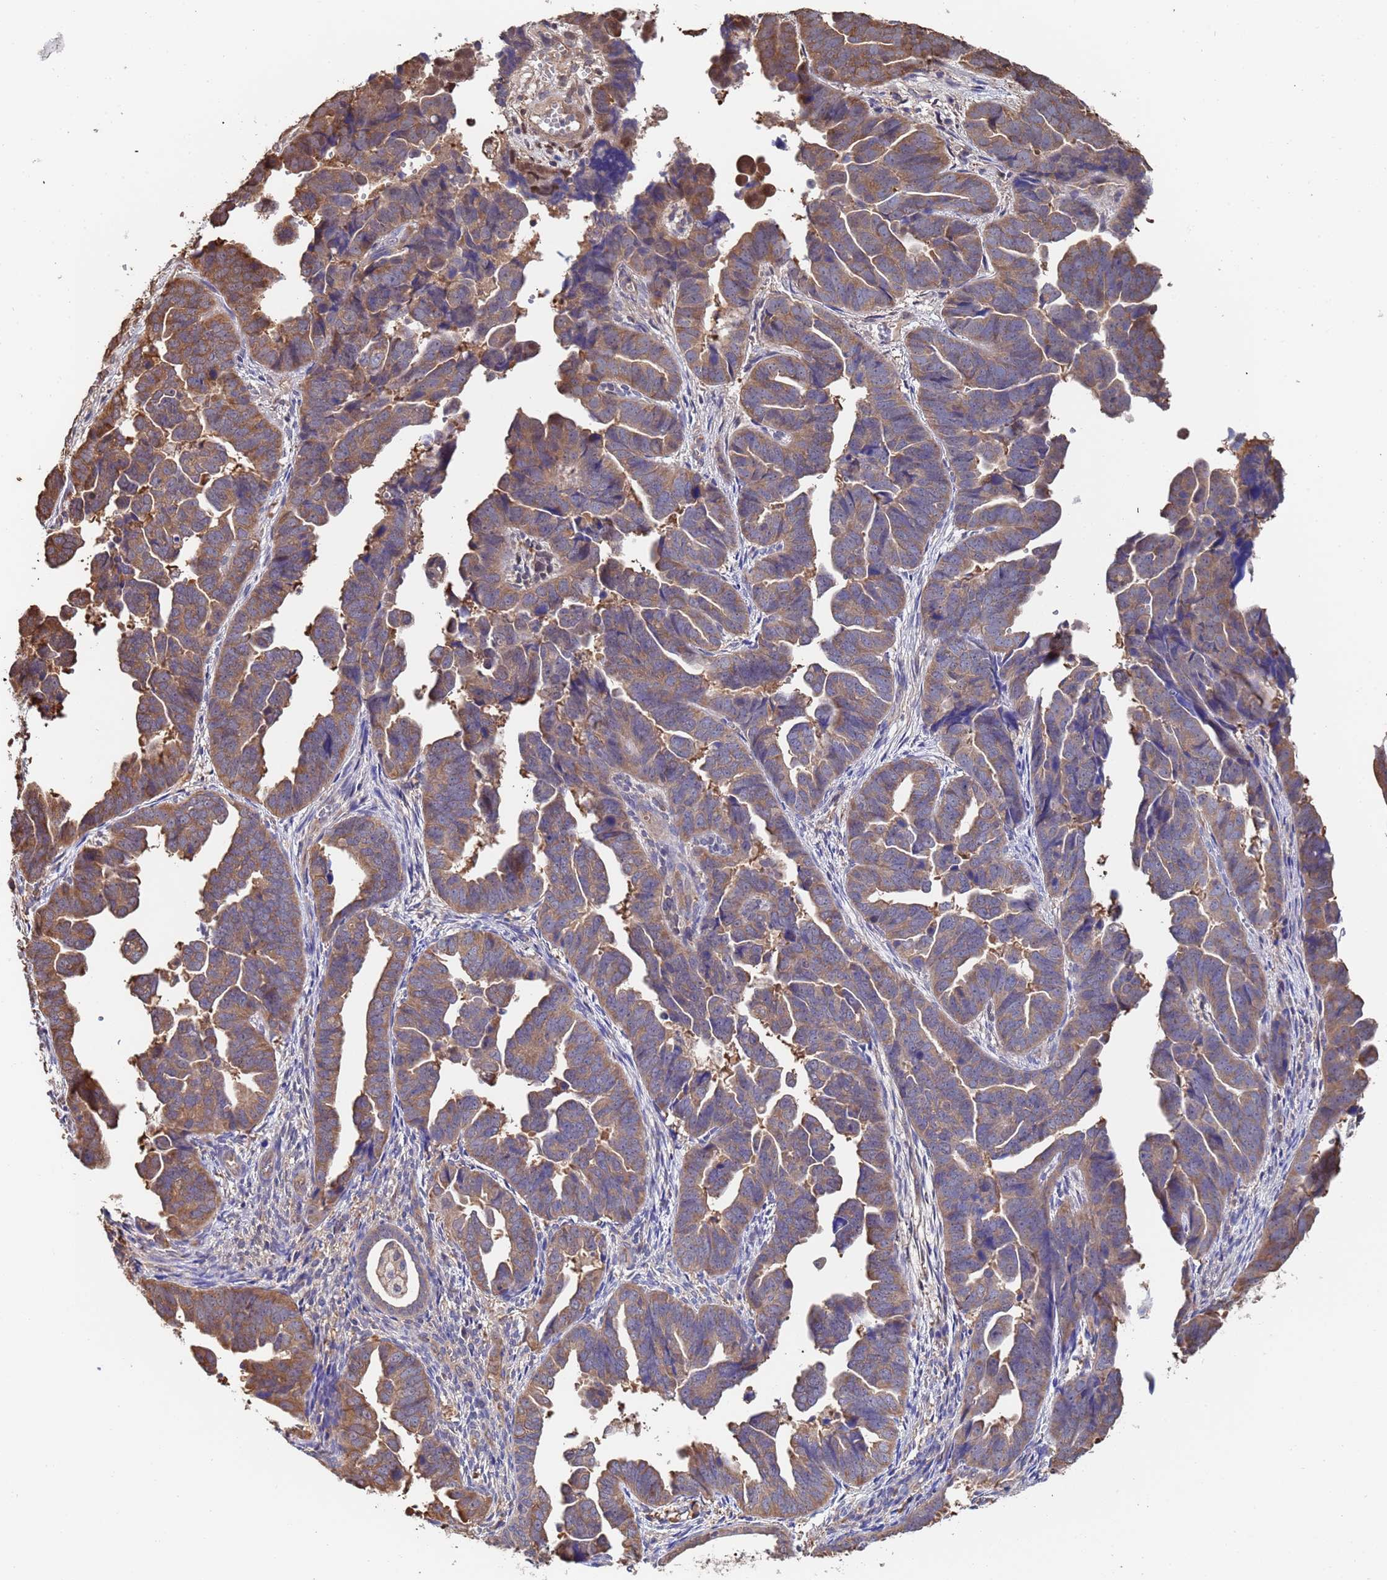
{"staining": {"intensity": "moderate", "quantity": ">75%", "location": "cytoplasmic/membranous"}, "tissue": "endometrial cancer", "cell_type": "Tumor cells", "image_type": "cancer", "snomed": [{"axis": "morphology", "description": "Adenocarcinoma, NOS"}, {"axis": "topography", "description": "Endometrium"}], "caption": "Protein staining reveals moderate cytoplasmic/membranous positivity in approximately >75% of tumor cells in endometrial cancer (adenocarcinoma). Nuclei are stained in blue.", "gene": "FAM25A", "patient": {"sex": "female", "age": 75}}